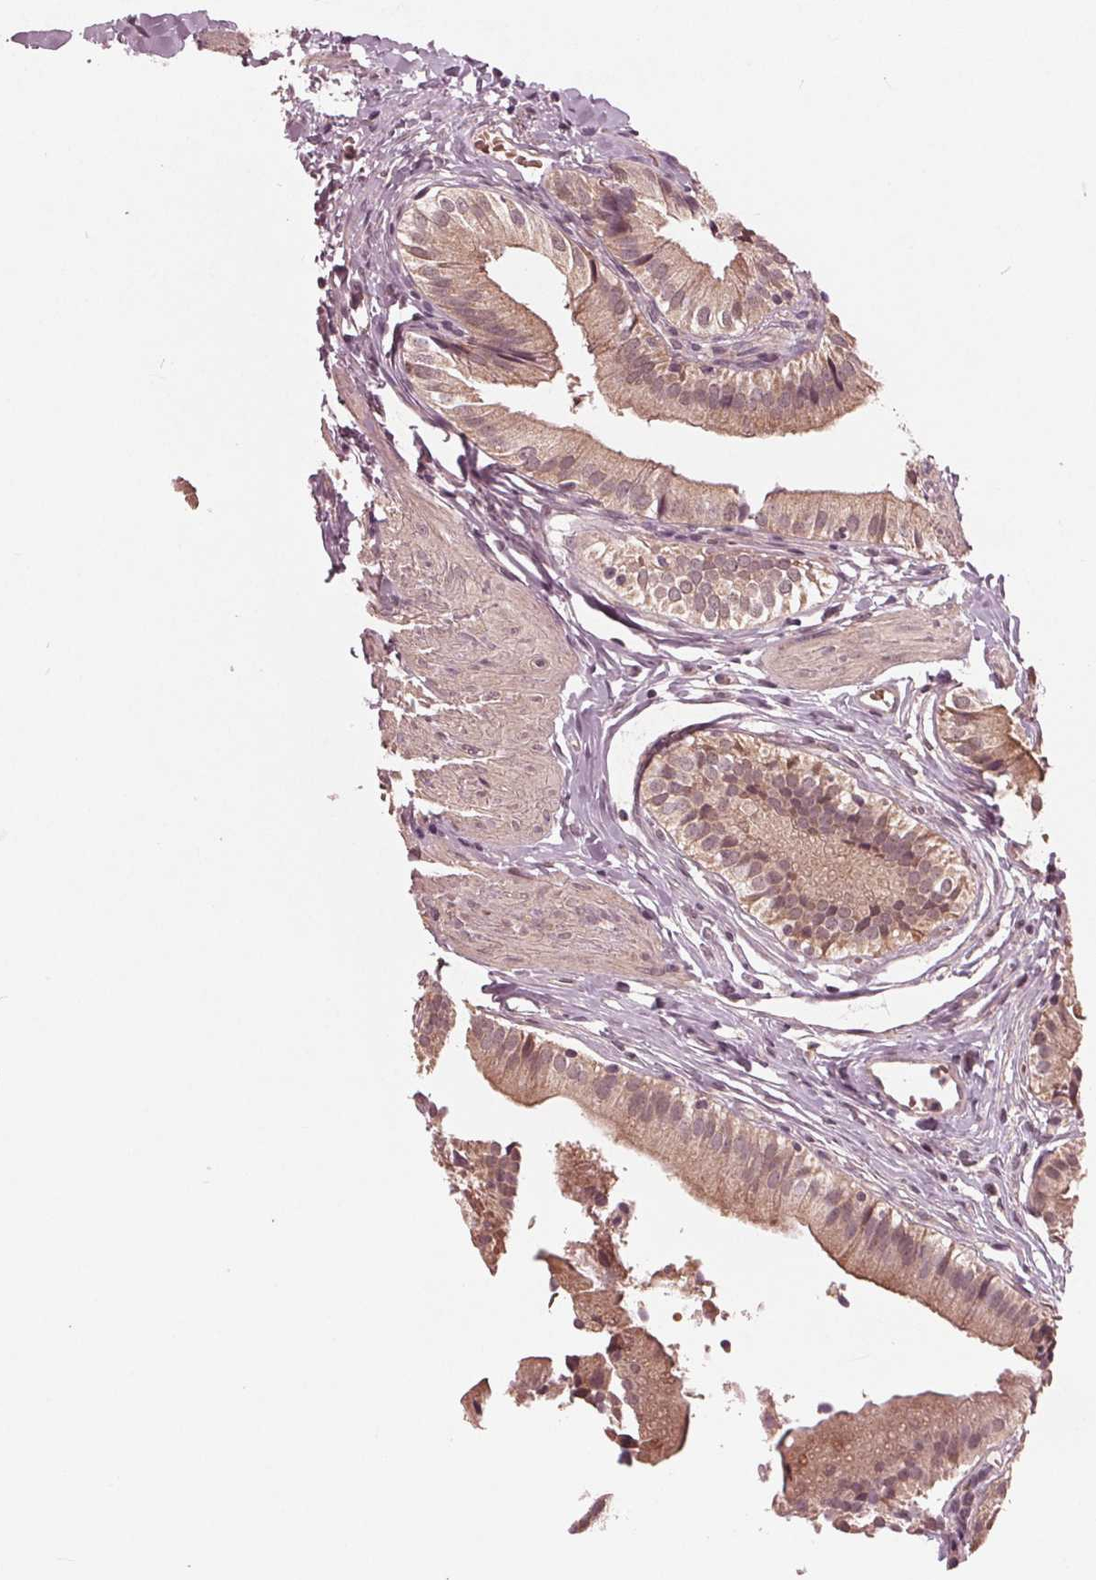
{"staining": {"intensity": "weak", "quantity": ">75%", "location": "cytoplasmic/membranous"}, "tissue": "gallbladder", "cell_type": "Glandular cells", "image_type": "normal", "snomed": [{"axis": "morphology", "description": "Normal tissue, NOS"}, {"axis": "topography", "description": "Gallbladder"}], "caption": "A high-resolution micrograph shows immunohistochemistry (IHC) staining of benign gallbladder, which displays weak cytoplasmic/membranous staining in about >75% of glandular cells. Immunohistochemistry (ihc) stains the protein in brown and the nuclei are stained blue.", "gene": "UBALD1", "patient": {"sex": "female", "age": 47}}